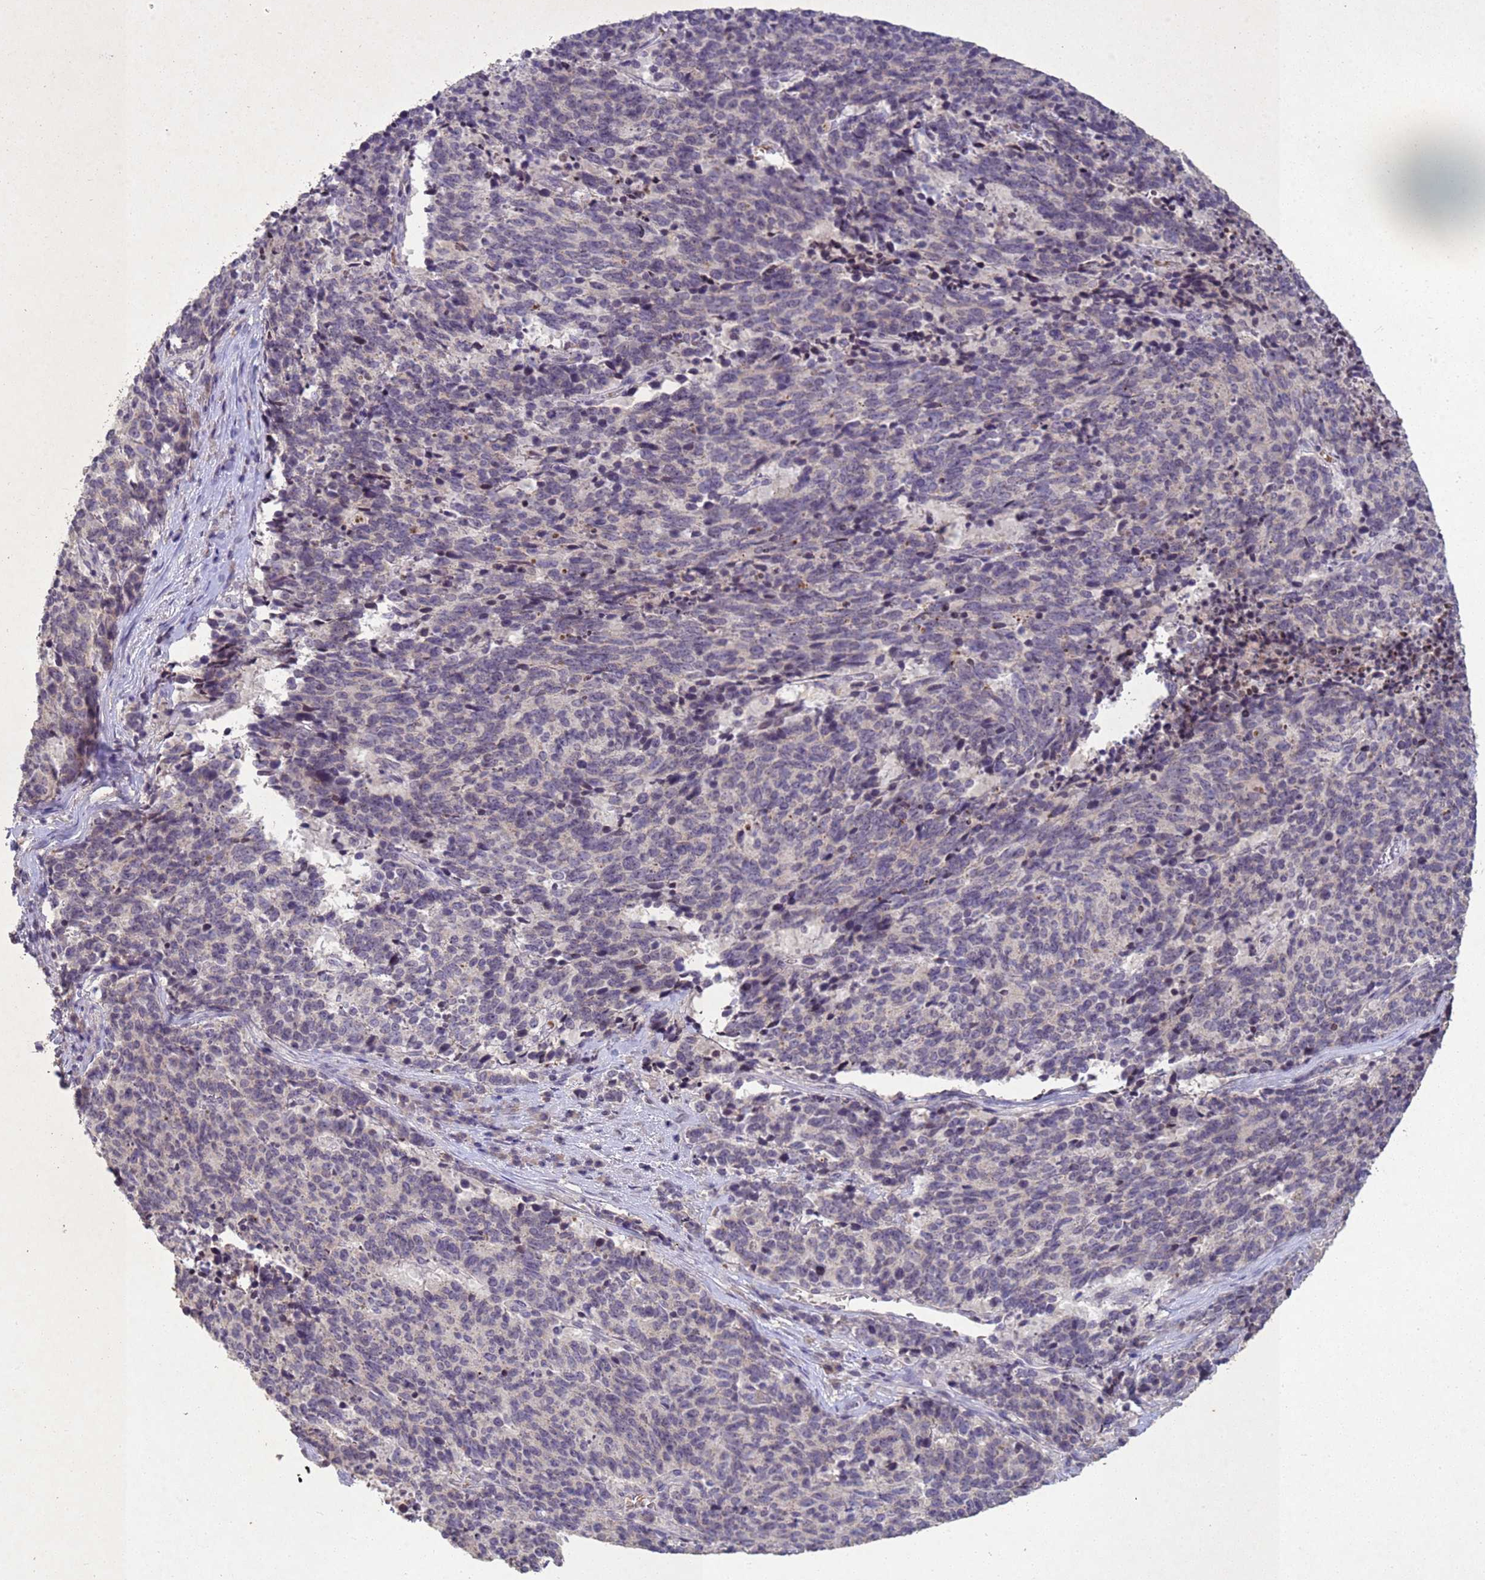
{"staining": {"intensity": "negative", "quantity": "none", "location": "none"}, "tissue": "cervical cancer", "cell_type": "Tumor cells", "image_type": "cancer", "snomed": [{"axis": "morphology", "description": "Squamous cell carcinoma, NOS"}, {"axis": "topography", "description": "Cervix"}], "caption": "Cervical squamous cell carcinoma was stained to show a protein in brown. There is no significant staining in tumor cells. (DAB immunohistochemistry (IHC), high magnification).", "gene": "NLRP11", "patient": {"sex": "female", "age": 29}}